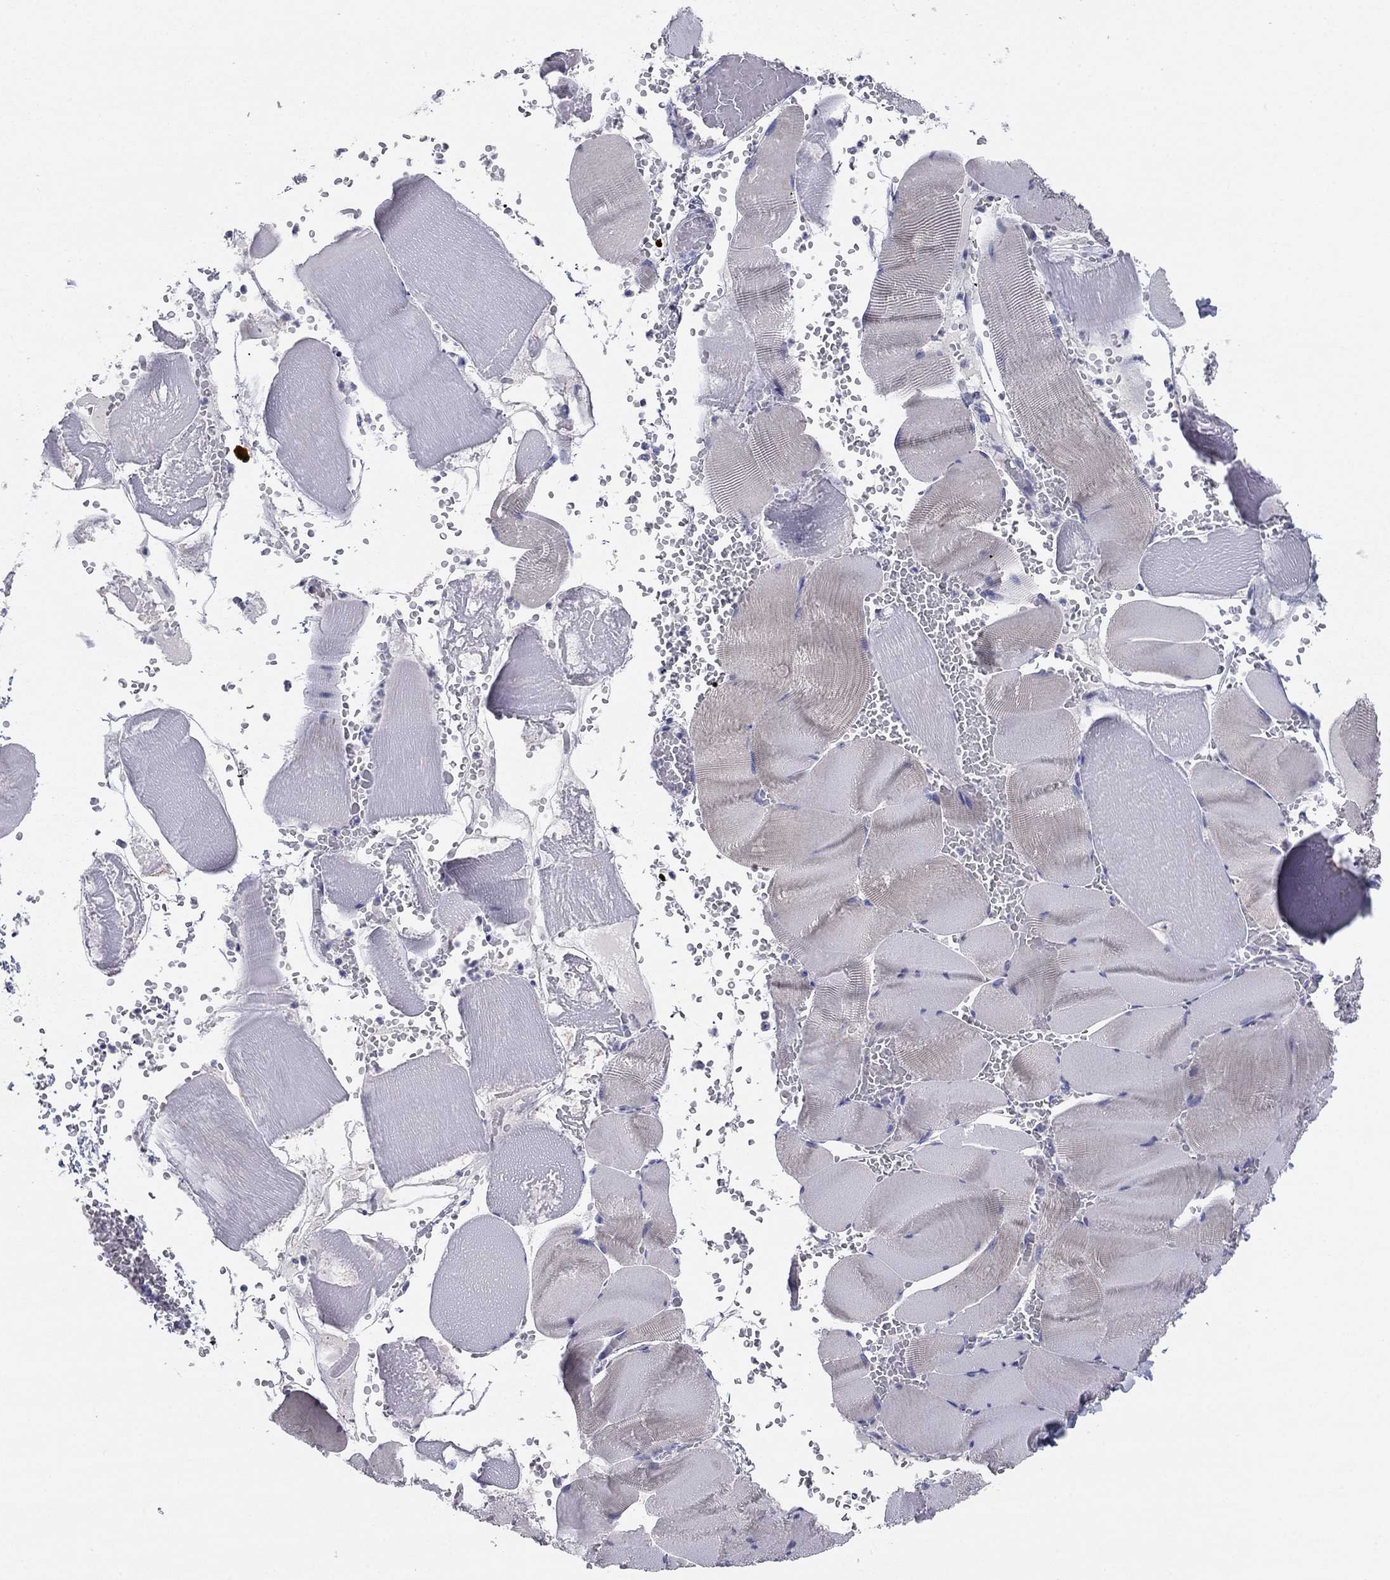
{"staining": {"intensity": "negative", "quantity": "none", "location": "none"}, "tissue": "skeletal muscle", "cell_type": "Myocytes", "image_type": "normal", "snomed": [{"axis": "morphology", "description": "Normal tissue, NOS"}, {"axis": "topography", "description": "Skeletal muscle"}], "caption": "Immunohistochemistry (IHC) micrograph of benign skeletal muscle stained for a protein (brown), which demonstrates no expression in myocytes.", "gene": "GRK7", "patient": {"sex": "male", "age": 56}}